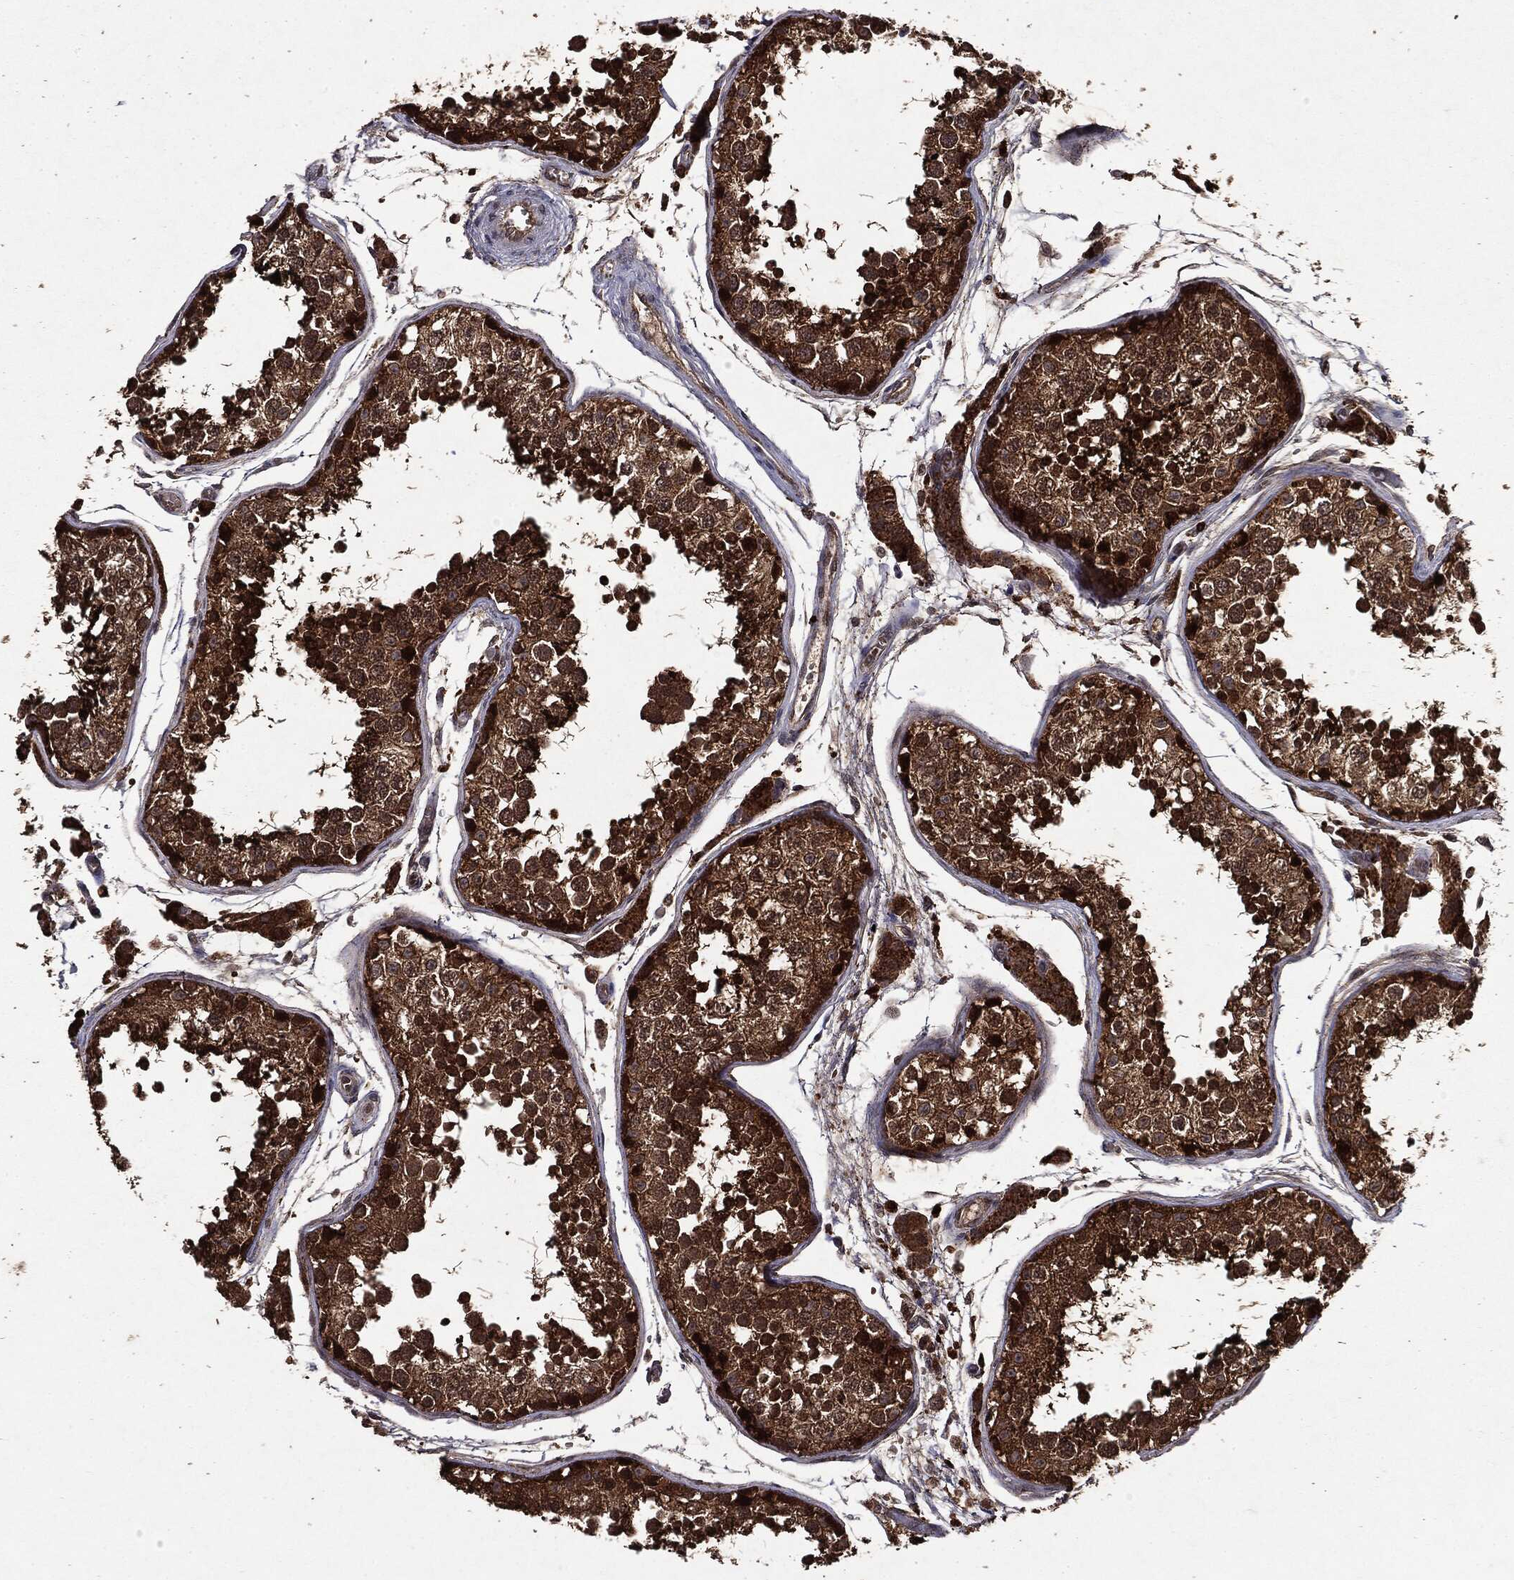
{"staining": {"intensity": "strong", "quantity": "25%-75%", "location": "cytoplasmic/membranous,nuclear"}, "tissue": "testis", "cell_type": "Cells in seminiferous ducts", "image_type": "normal", "snomed": [{"axis": "morphology", "description": "Normal tissue, NOS"}, {"axis": "topography", "description": "Testis"}], "caption": "IHC histopathology image of normal testis: human testis stained using immunohistochemistry exhibits high levels of strong protein expression localized specifically in the cytoplasmic/membranous,nuclear of cells in seminiferous ducts, appearing as a cytoplasmic/membranous,nuclear brown color.", "gene": "MTOR", "patient": {"sex": "male", "age": 29}}